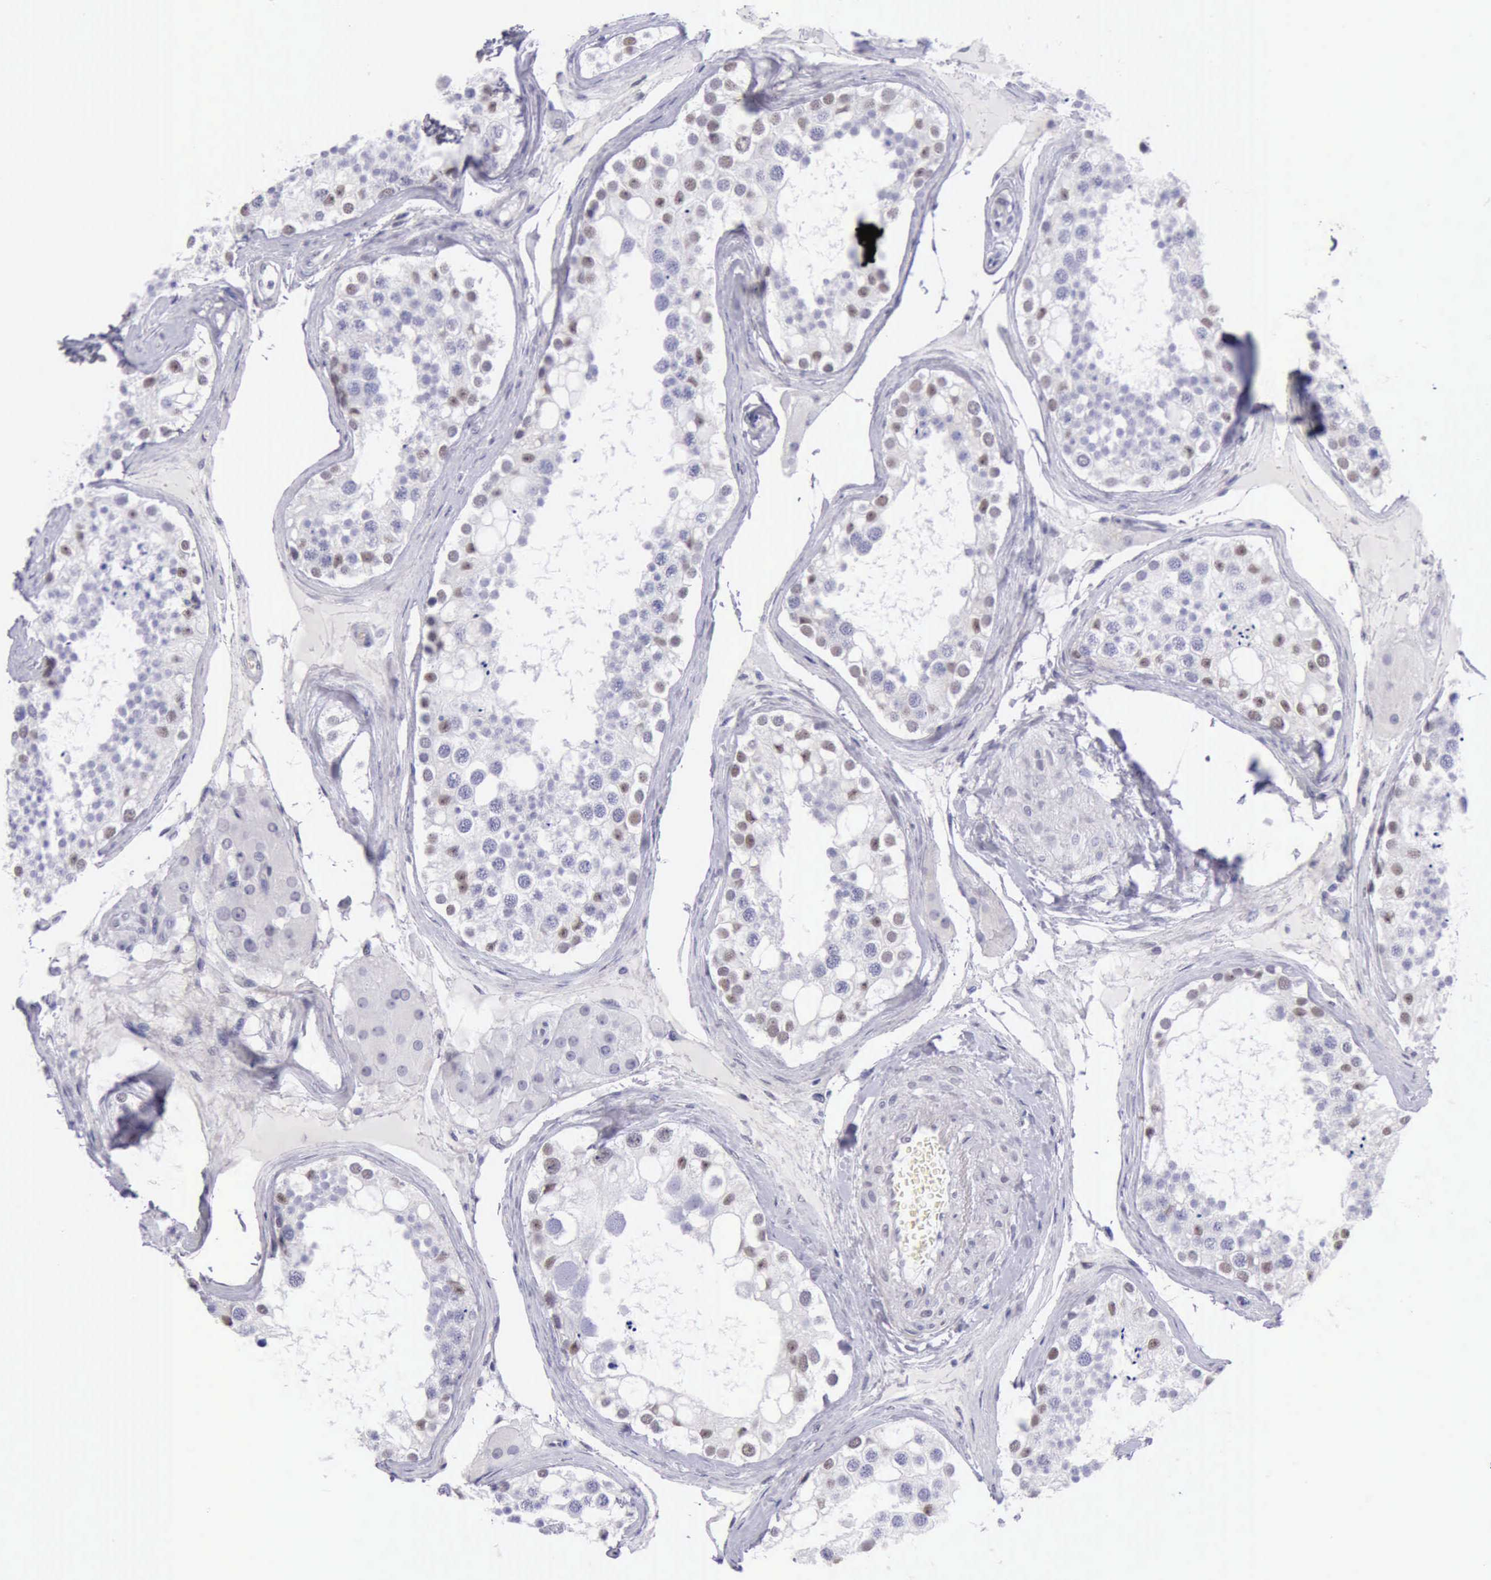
{"staining": {"intensity": "moderate", "quantity": "25%-75%", "location": "nuclear"}, "tissue": "testis", "cell_type": "Cells in seminiferous ducts", "image_type": "normal", "snomed": [{"axis": "morphology", "description": "Normal tissue, NOS"}, {"axis": "topography", "description": "Testis"}], "caption": "Immunohistochemical staining of normal testis reveals 25%-75% levels of moderate nuclear protein positivity in approximately 25%-75% of cells in seminiferous ducts.", "gene": "EP300", "patient": {"sex": "male", "age": 68}}